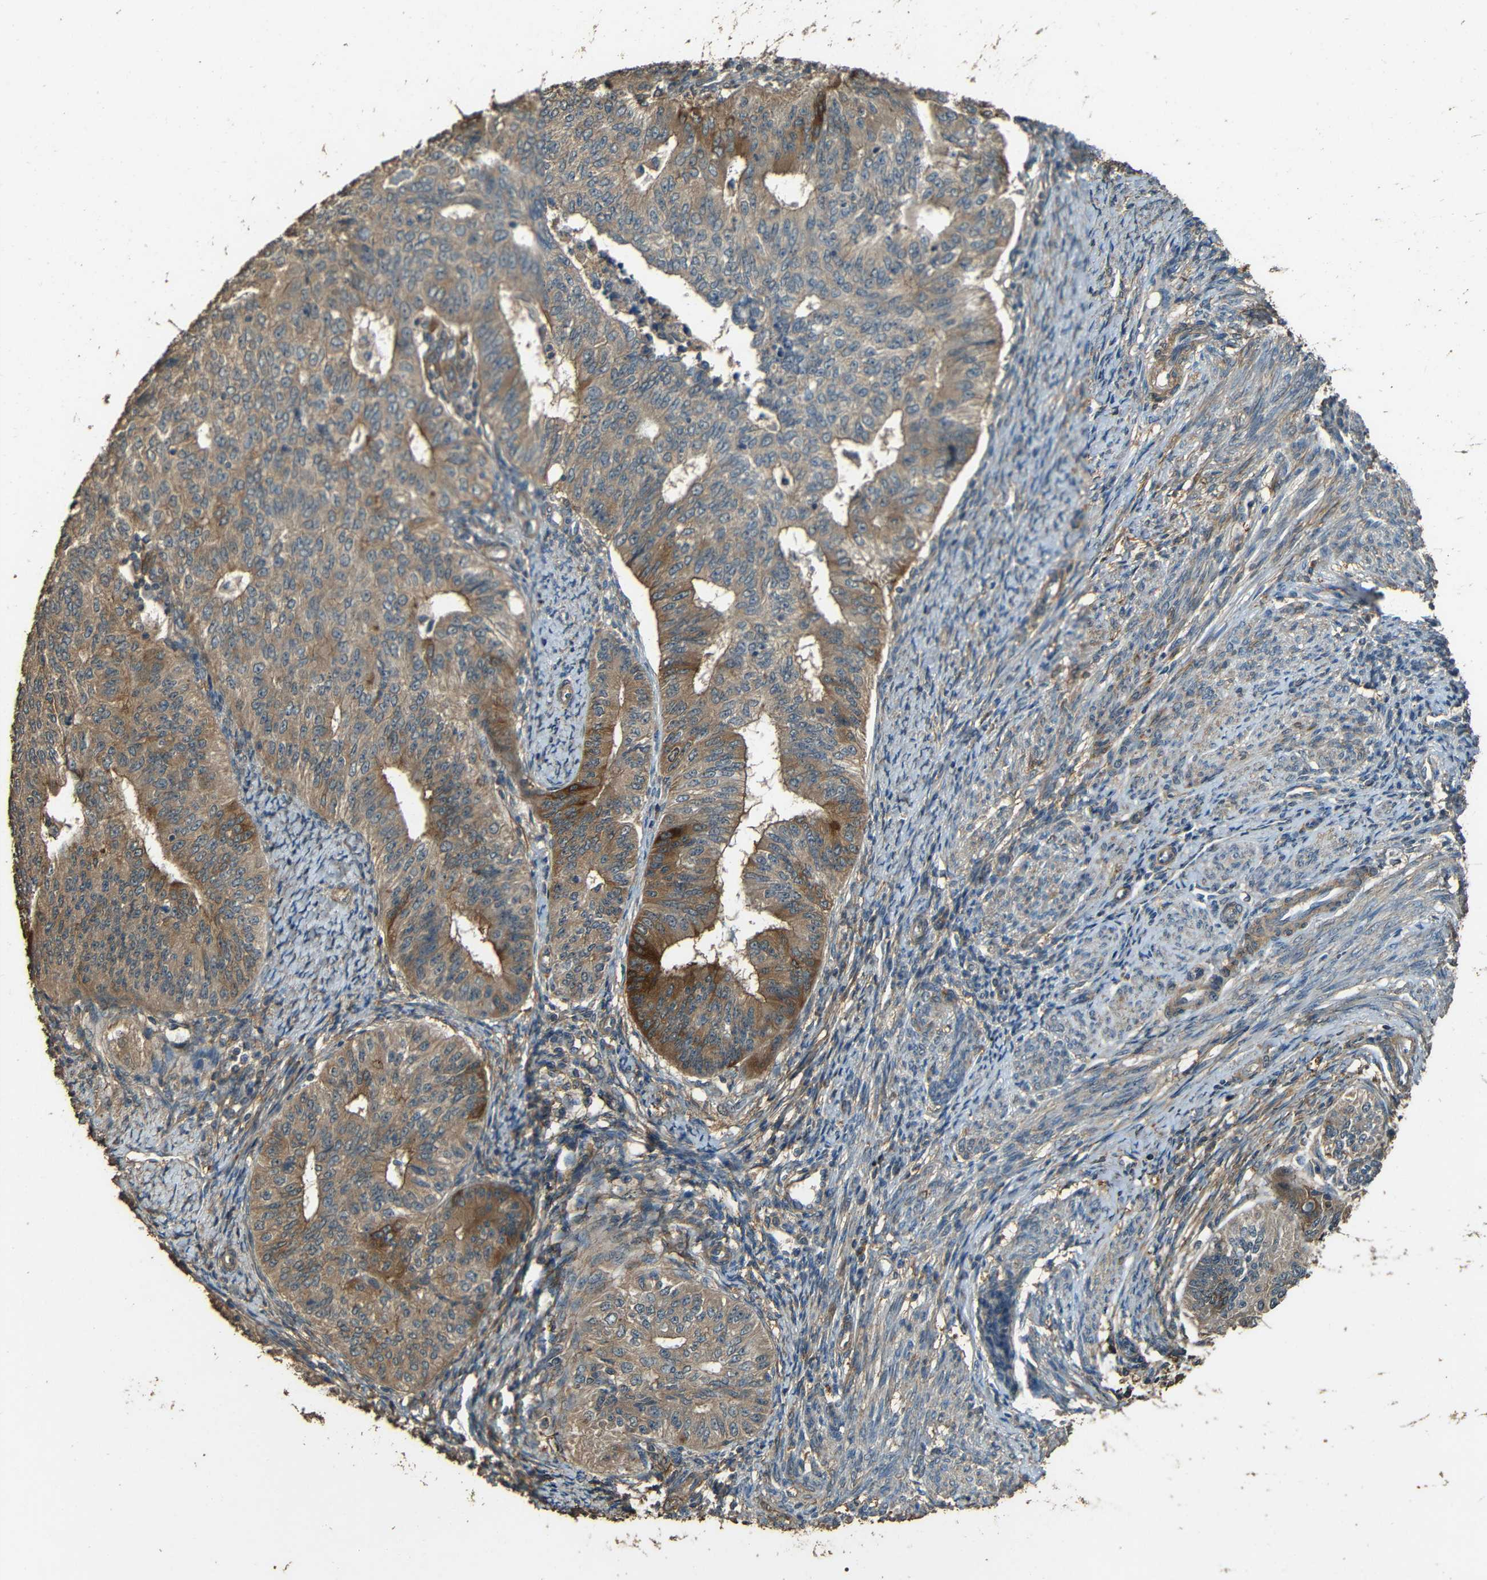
{"staining": {"intensity": "moderate", "quantity": ">75%", "location": "cytoplasmic/membranous"}, "tissue": "endometrial cancer", "cell_type": "Tumor cells", "image_type": "cancer", "snomed": [{"axis": "morphology", "description": "Adenocarcinoma, NOS"}, {"axis": "topography", "description": "Endometrium"}], "caption": "This is an image of IHC staining of endometrial cancer, which shows moderate staining in the cytoplasmic/membranous of tumor cells.", "gene": "PDE5A", "patient": {"sex": "female", "age": 32}}